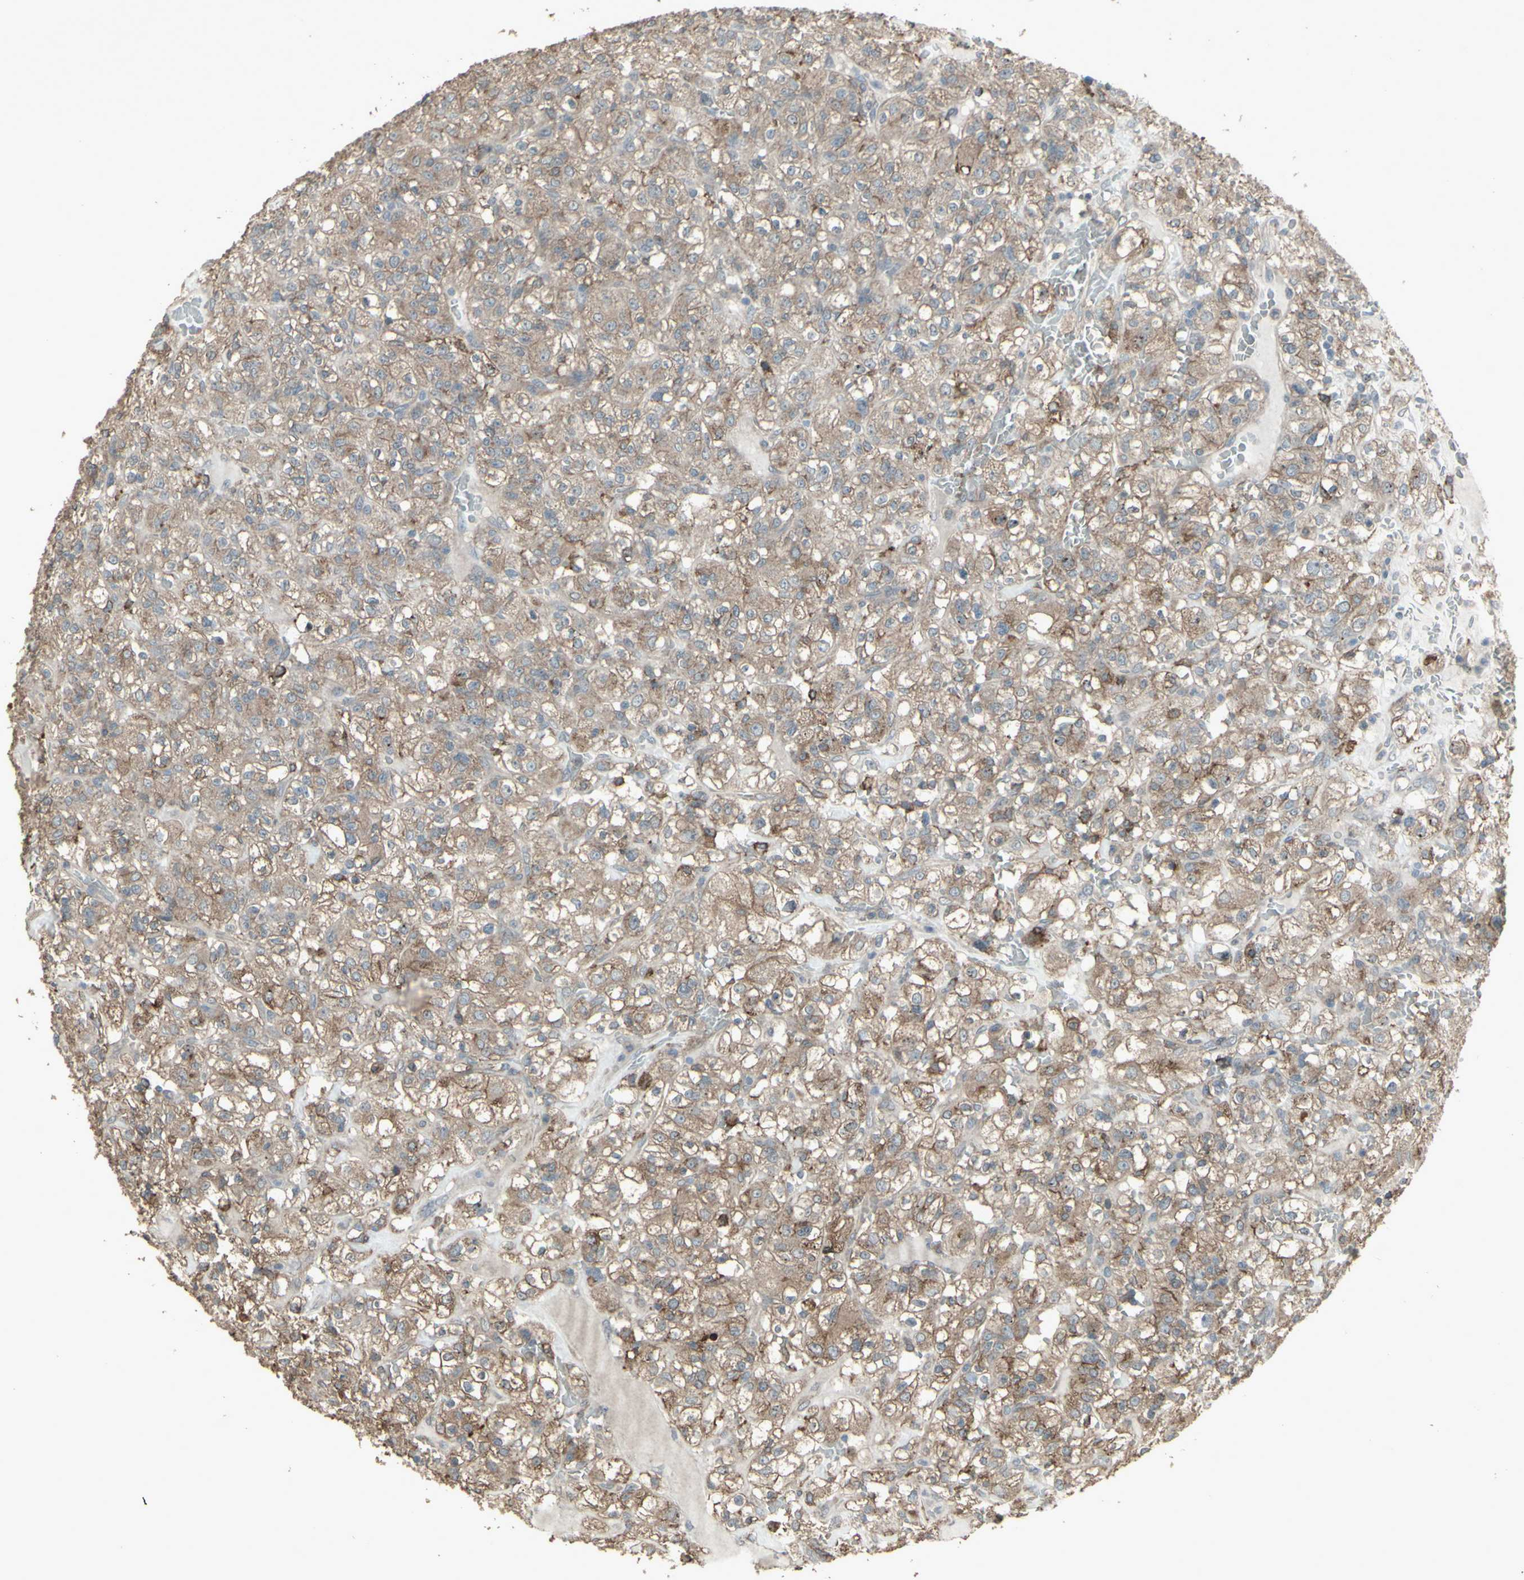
{"staining": {"intensity": "weak", "quantity": ">75%", "location": "cytoplasmic/membranous"}, "tissue": "renal cancer", "cell_type": "Tumor cells", "image_type": "cancer", "snomed": [{"axis": "morphology", "description": "Normal tissue, NOS"}, {"axis": "morphology", "description": "Adenocarcinoma, NOS"}, {"axis": "topography", "description": "Kidney"}], "caption": "Protein expression analysis of renal cancer displays weak cytoplasmic/membranous positivity in about >75% of tumor cells. Immunohistochemistry (ihc) stains the protein in brown and the nuclei are stained blue.", "gene": "SMO", "patient": {"sex": "female", "age": 72}}